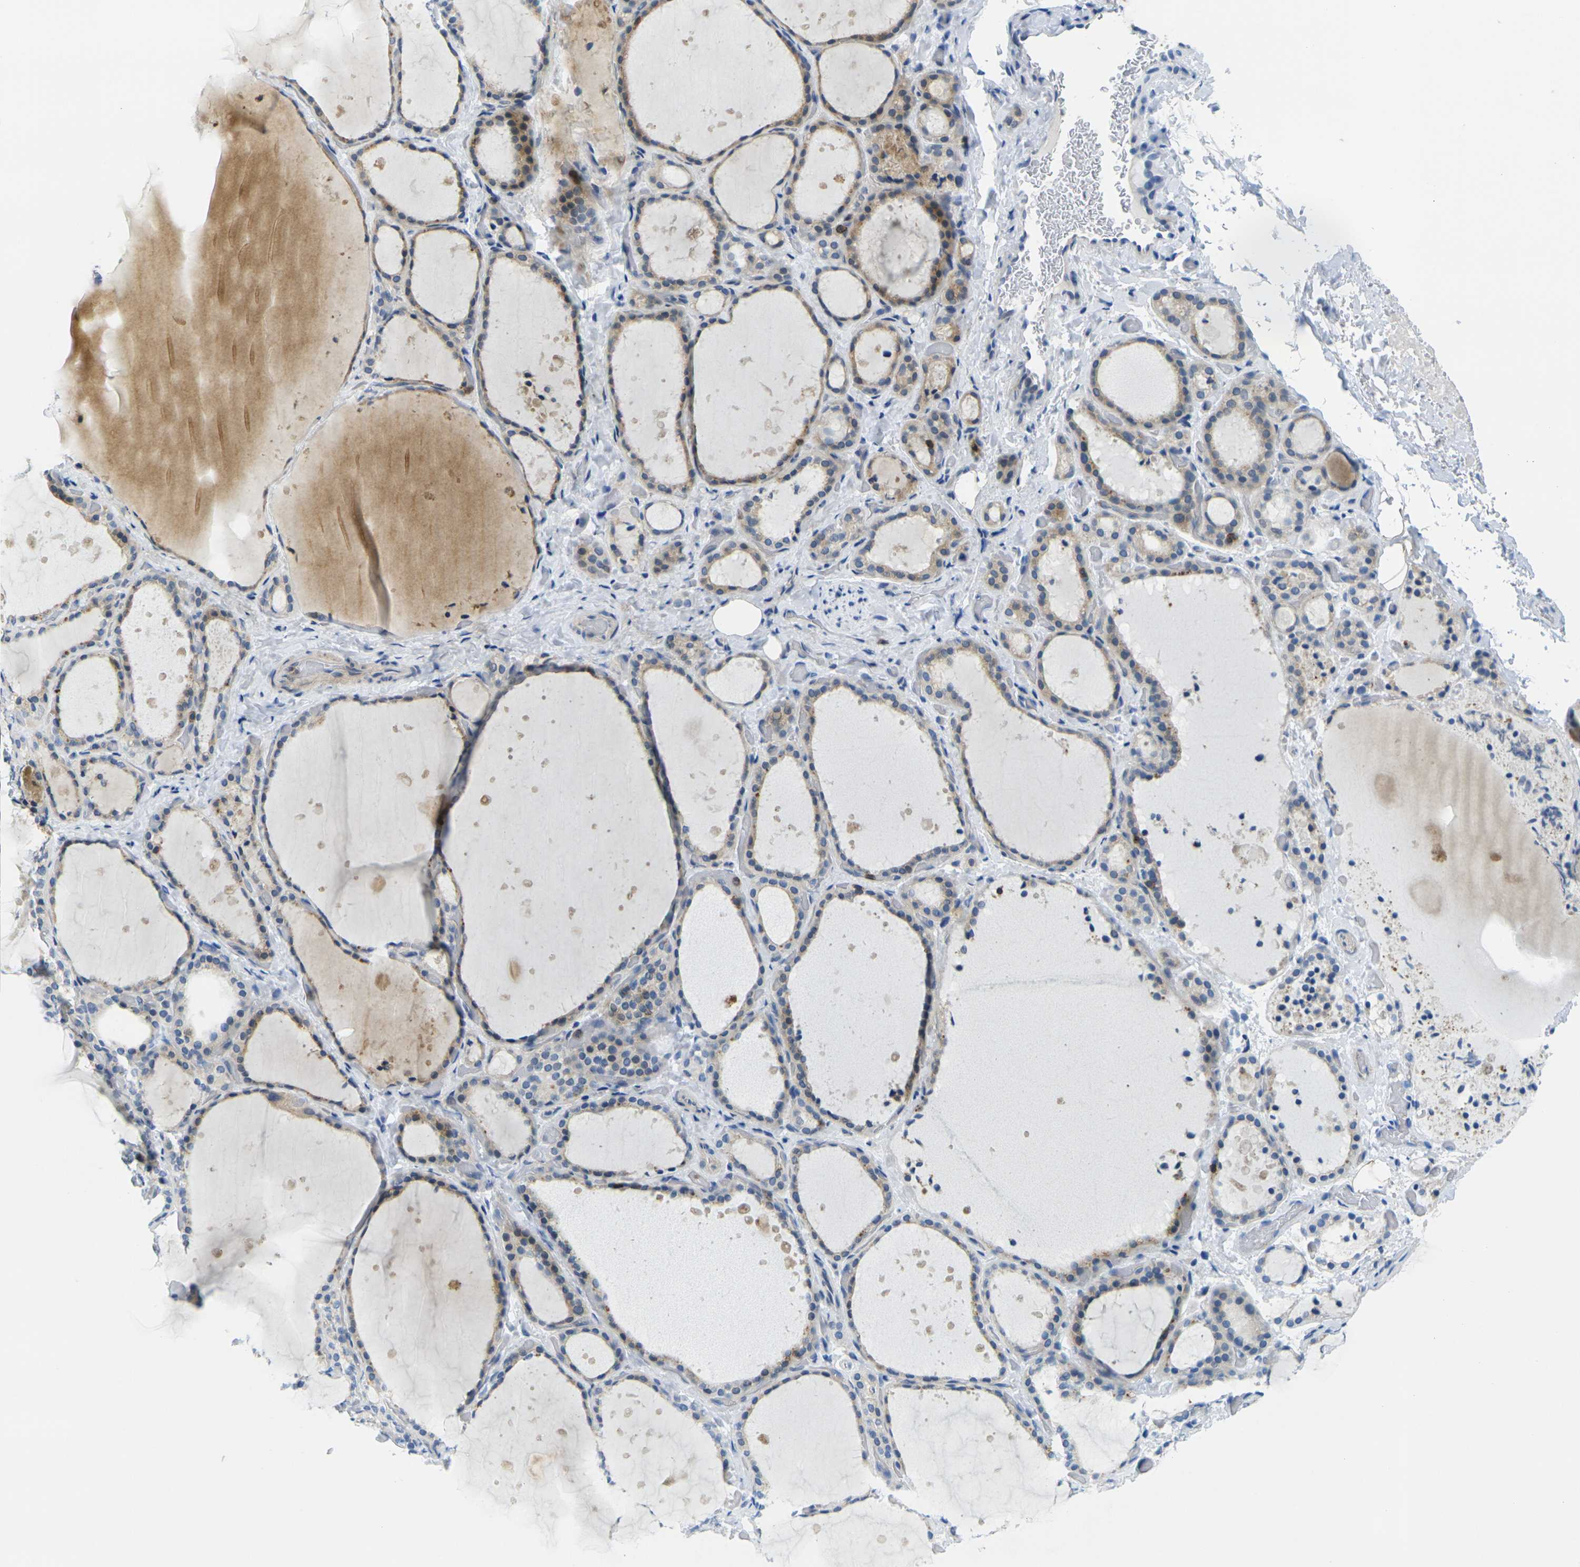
{"staining": {"intensity": "moderate", "quantity": "25%-75%", "location": "cytoplasmic/membranous"}, "tissue": "thyroid gland", "cell_type": "Glandular cells", "image_type": "normal", "snomed": [{"axis": "morphology", "description": "Normal tissue, NOS"}, {"axis": "topography", "description": "Thyroid gland"}], "caption": "Immunohistochemical staining of normal human thyroid gland shows moderate cytoplasmic/membranous protein expression in about 25%-75% of glandular cells. The staining was performed using DAB (3,3'-diaminobenzidine) to visualize the protein expression in brown, while the nuclei were stained in blue with hematoxylin (Magnification: 20x).", "gene": "CD3D", "patient": {"sex": "female", "age": 44}}